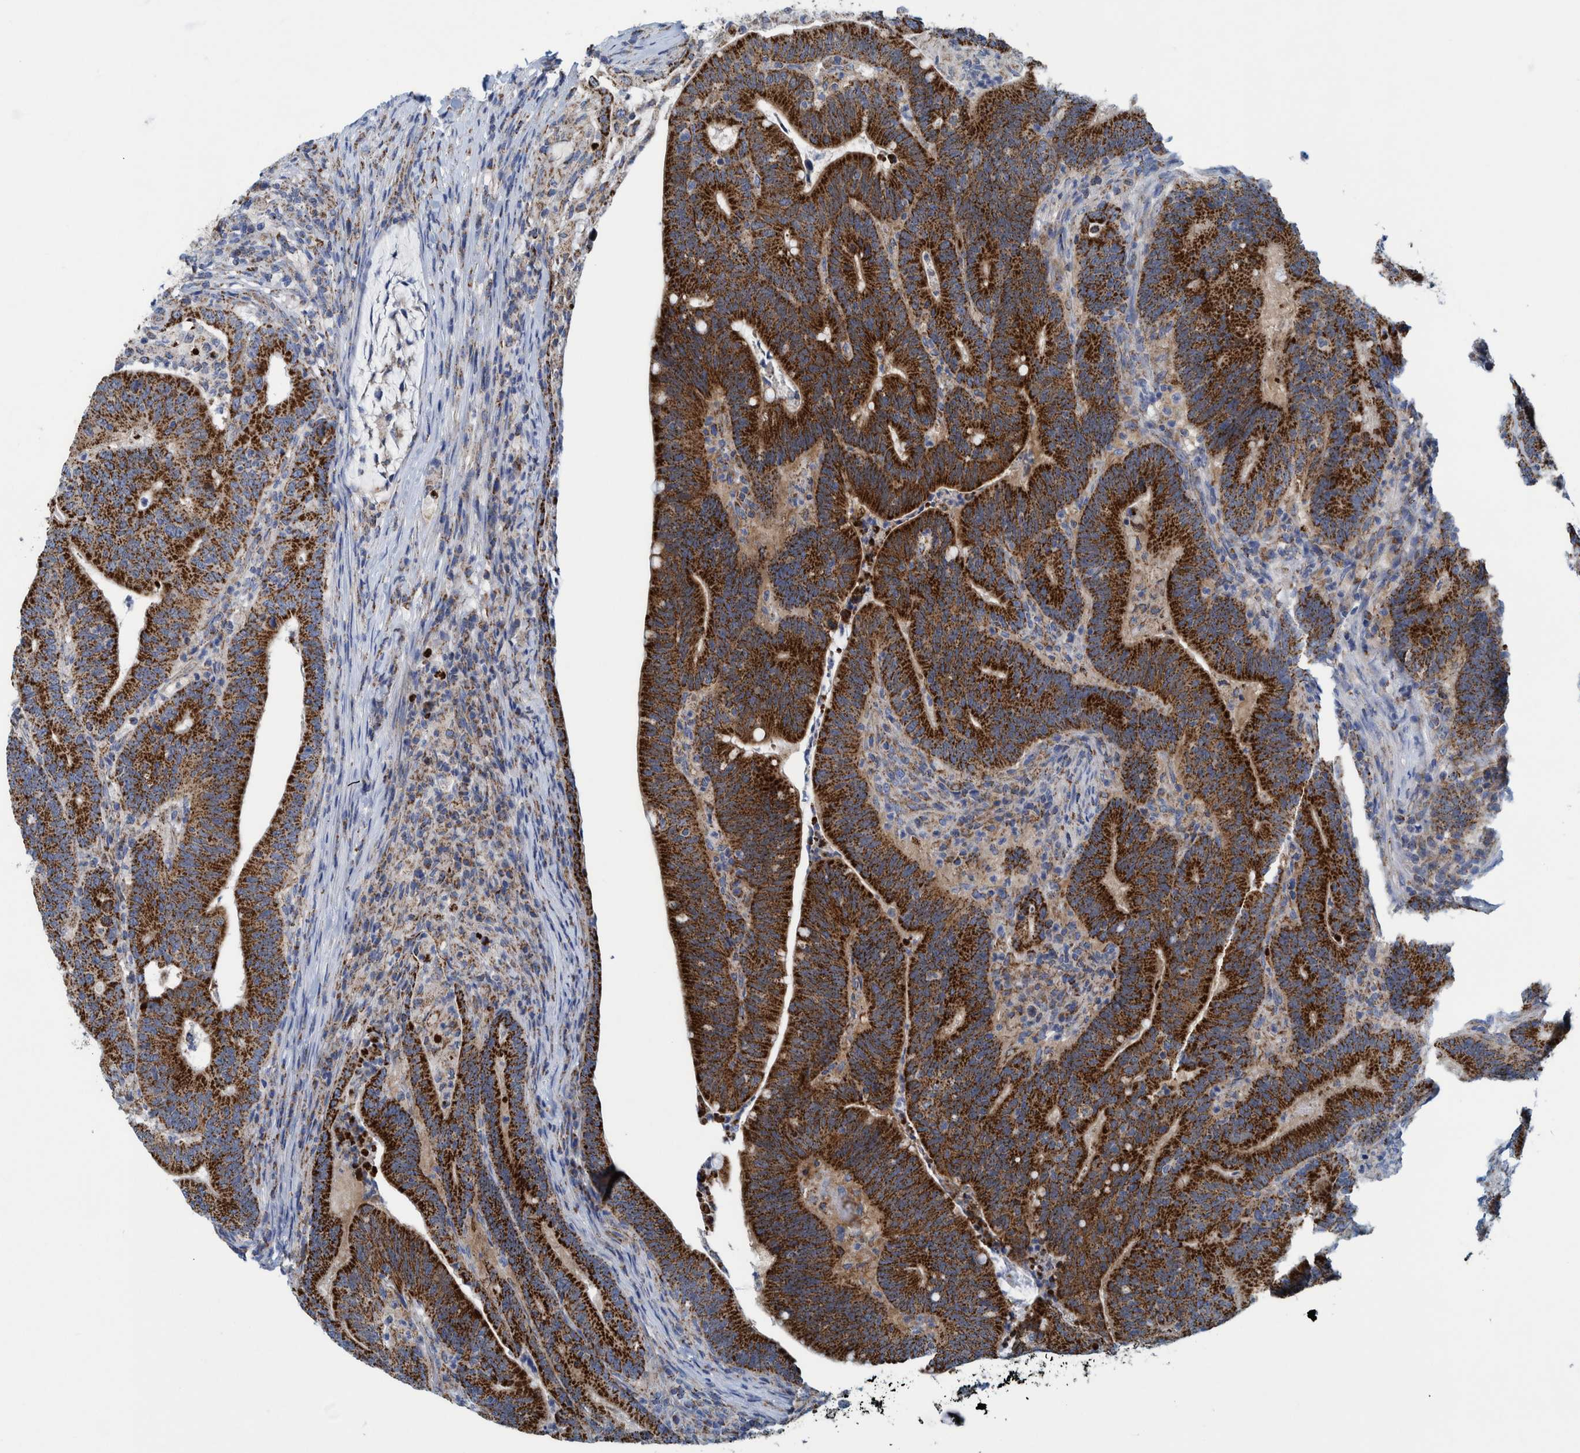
{"staining": {"intensity": "strong", "quantity": ">75%", "location": "cytoplasmic/membranous"}, "tissue": "colorectal cancer", "cell_type": "Tumor cells", "image_type": "cancer", "snomed": [{"axis": "morphology", "description": "Adenocarcinoma, NOS"}, {"axis": "topography", "description": "Colon"}], "caption": "Colorectal adenocarcinoma tissue shows strong cytoplasmic/membranous staining in about >75% of tumor cells, visualized by immunohistochemistry.", "gene": "MRPS7", "patient": {"sex": "female", "age": 66}}